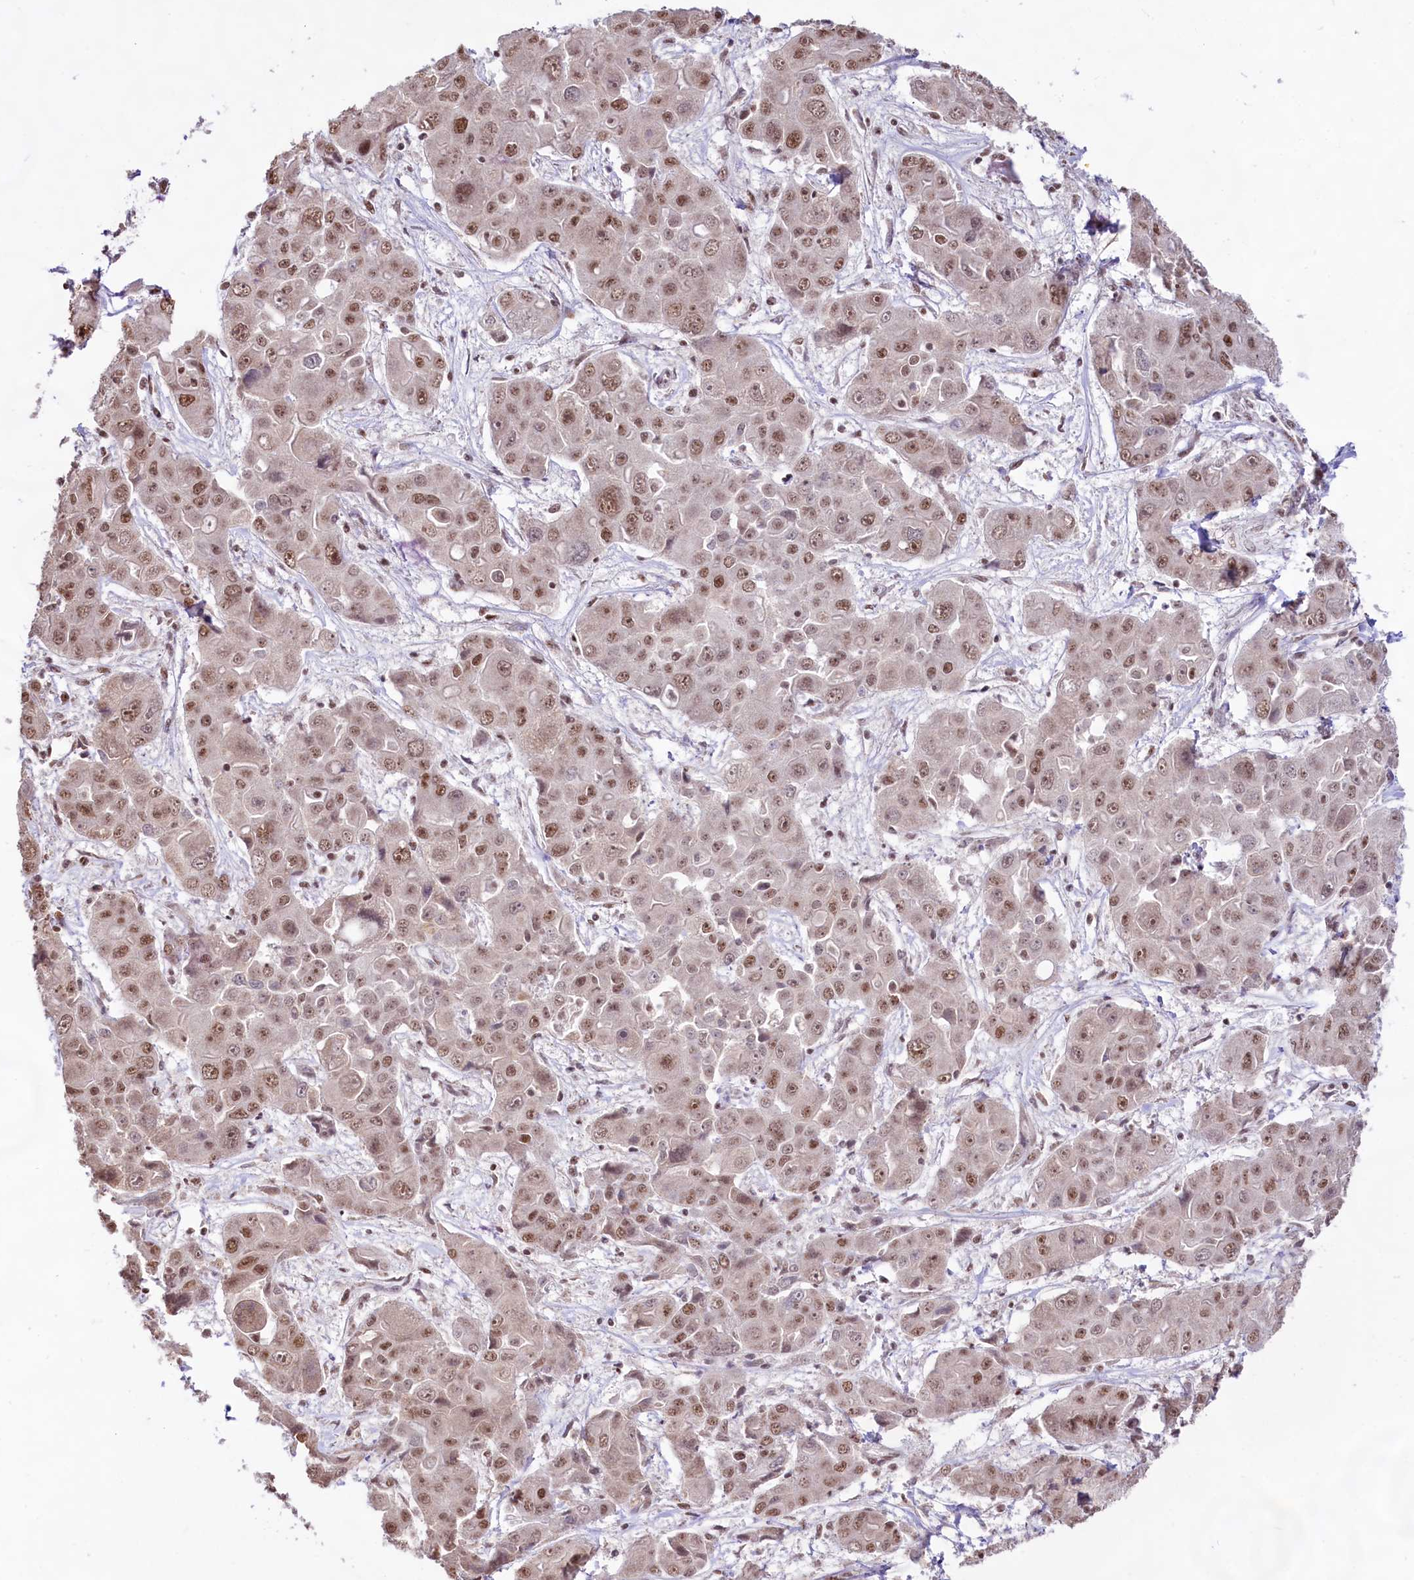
{"staining": {"intensity": "moderate", "quantity": ">75%", "location": "nuclear"}, "tissue": "liver cancer", "cell_type": "Tumor cells", "image_type": "cancer", "snomed": [{"axis": "morphology", "description": "Cholangiocarcinoma"}, {"axis": "topography", "description": "Liver"}], "caption": "Liver cancer (cholangiocarcinoma) stained with DAB (3,3'-diaminobenzidine) immunohistochemistry (IHC) shows medium levels of moderate nuclear staining in about >75% of tumor cells.", "gene": "HIRA", "patient": {"sex": "male", "age": 67}}